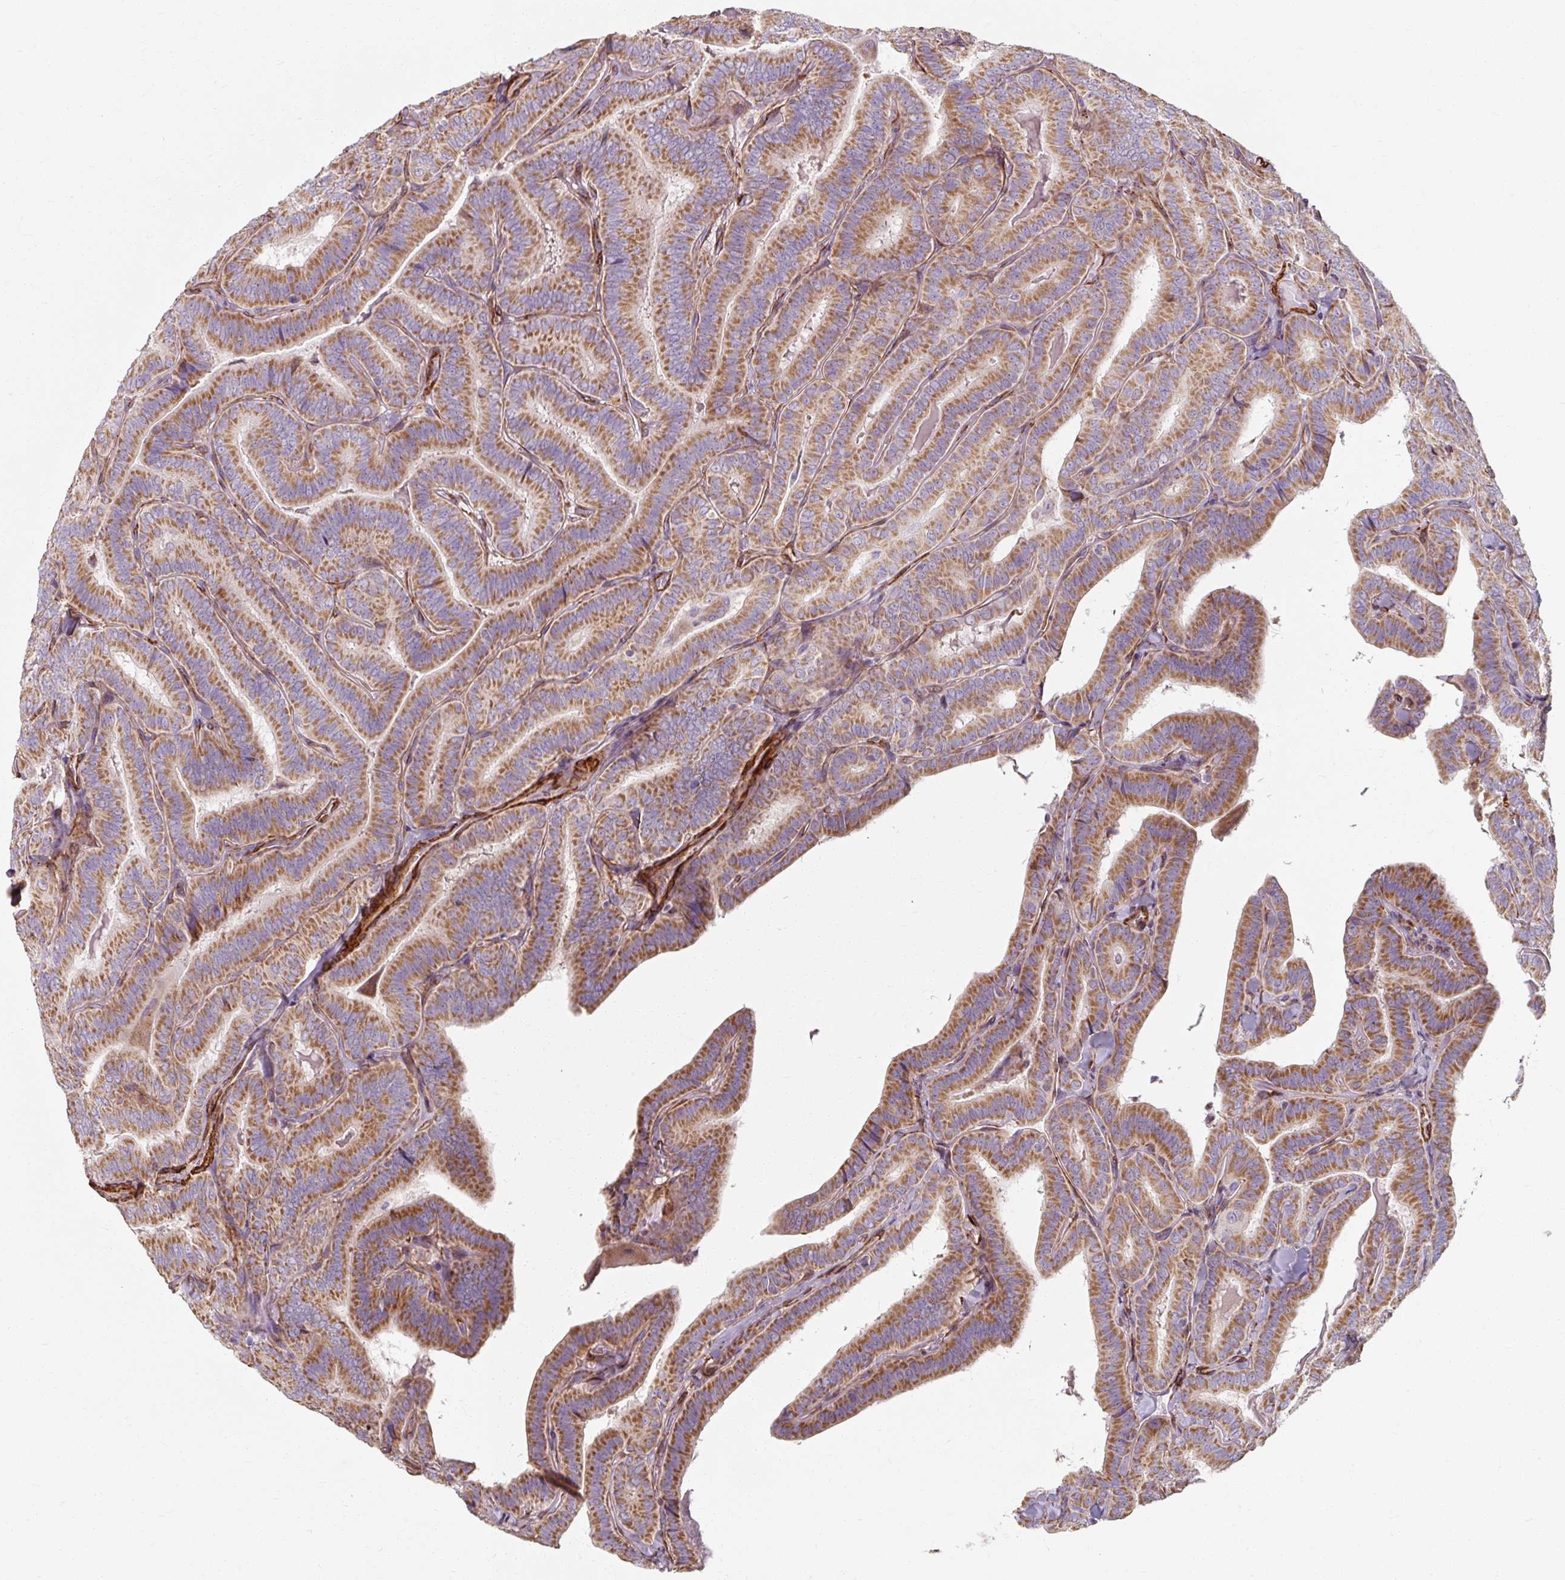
{"staining": {"intensity": "moderate", "quantity": ">75%", "location": "cytoplasmic/membranous"}, "tissue": "thyroid cancer", "cell_type": "Tumor cells", "image_type": "cancer", "snomed": [{"axis": "morphology", "description": "Papillary adenocarcinoma, NOS"}, {"axis": "topography", "description": "Thyroid gland"}], "caption": "Protein analysis of thyroid cancer (papillary adenocarcinoma) tissue displays moderate cytoplasmic/membranous expression in approximately >75% of tumor cells.", "gene": "MRPS5", "patient": {"sex": "male", "age": 61}}